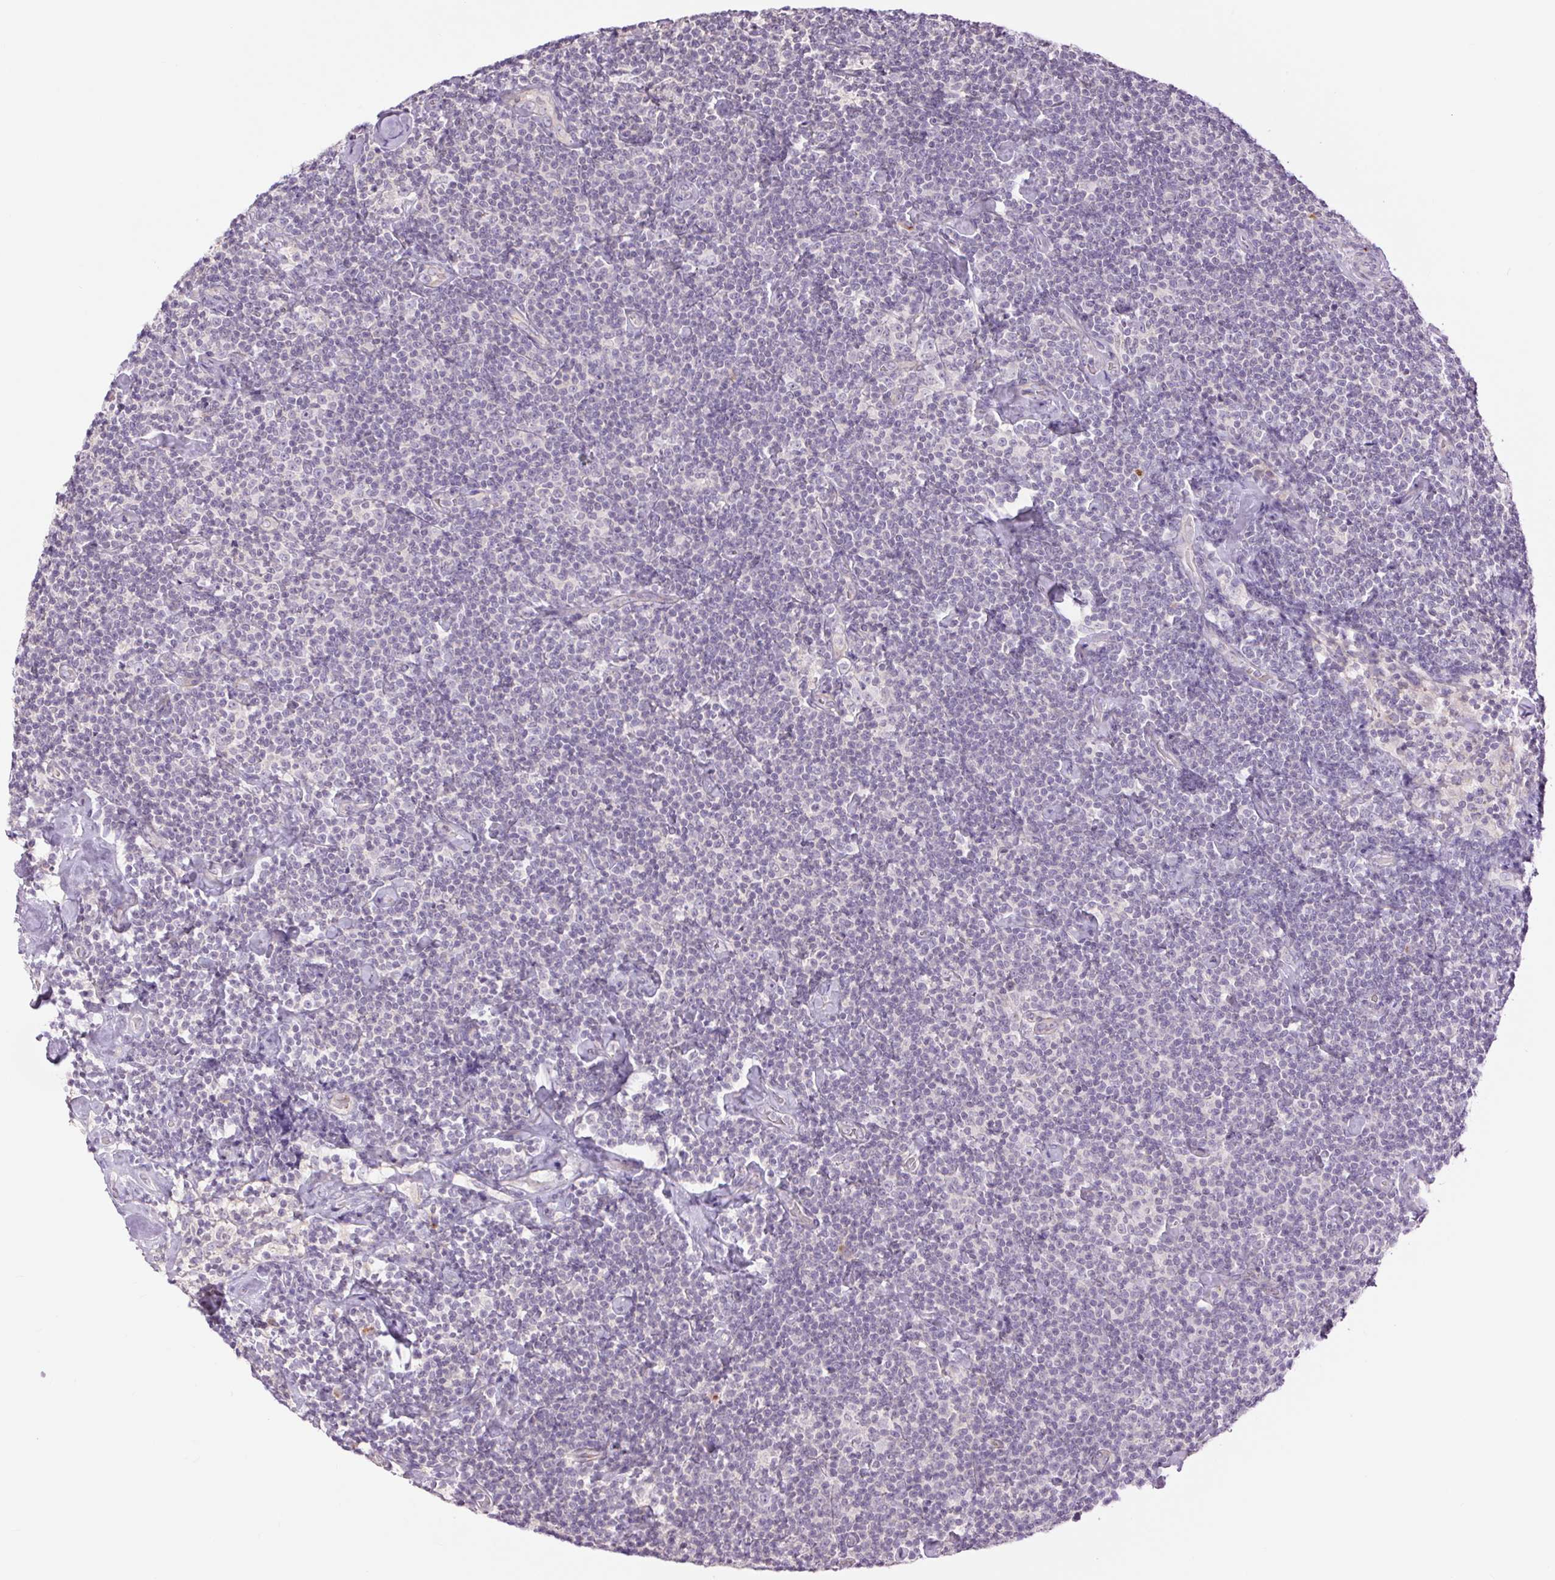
{"staining": {"intensity": "negative", "quantity": "none", "location": "none"}, "tissue": "lymphoma", "cell_type": "Tumor cells", "image_type": "cancer", "snomed": [{"axis": "morphology", "description": "Malignant lymphoma, non-Hodgkin's type, Low grade"}, {"axis": "topography", "description": "Lymph node"}], "caption": "This is an immunohistochemistry micrograph of human malignant lymphoma, non-Hodgkin's type (low-grade). There is no expression in tumor cells.", "gene": "CTNNA3", "patient": {"sex": "male", "age": 81}}